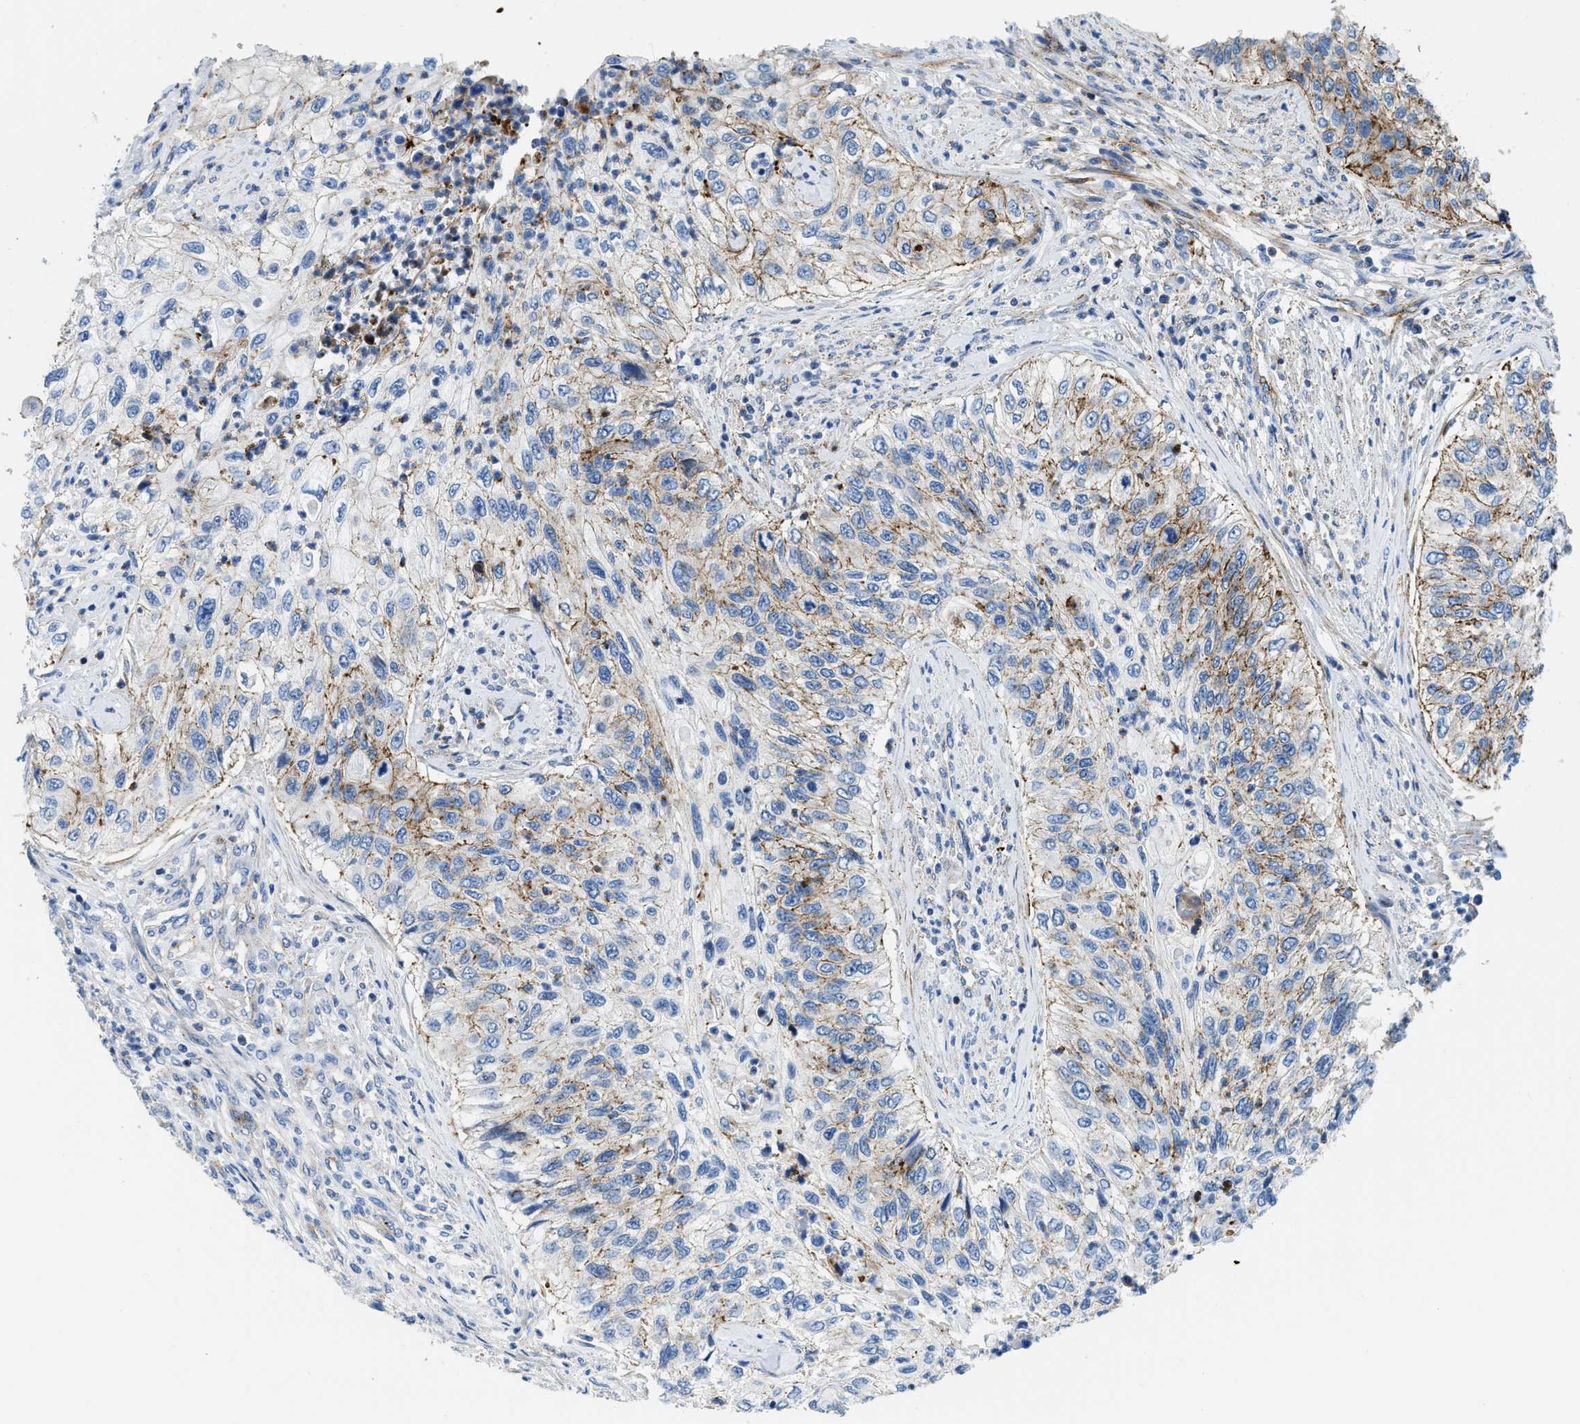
{"staining": {"intensity": "weak", "quantity": "<25%", "location": "cytoplasmic/membranous"}, "tissue": "urothelial cancer", "cell_type": "Tumor cells", "image_type": "cancer", "snomed": [{"axis": "morphology", "description": "Urothelial carcinoma, High grade"}, {"axis": "topography", "description": "Urinary bladder"}], "caption": "The image demonstrates no staining of tumor cells in high-grade urothelial carcinoma.", "gene": "CUTA", "patient": {"sex": "female", "age": 60}}